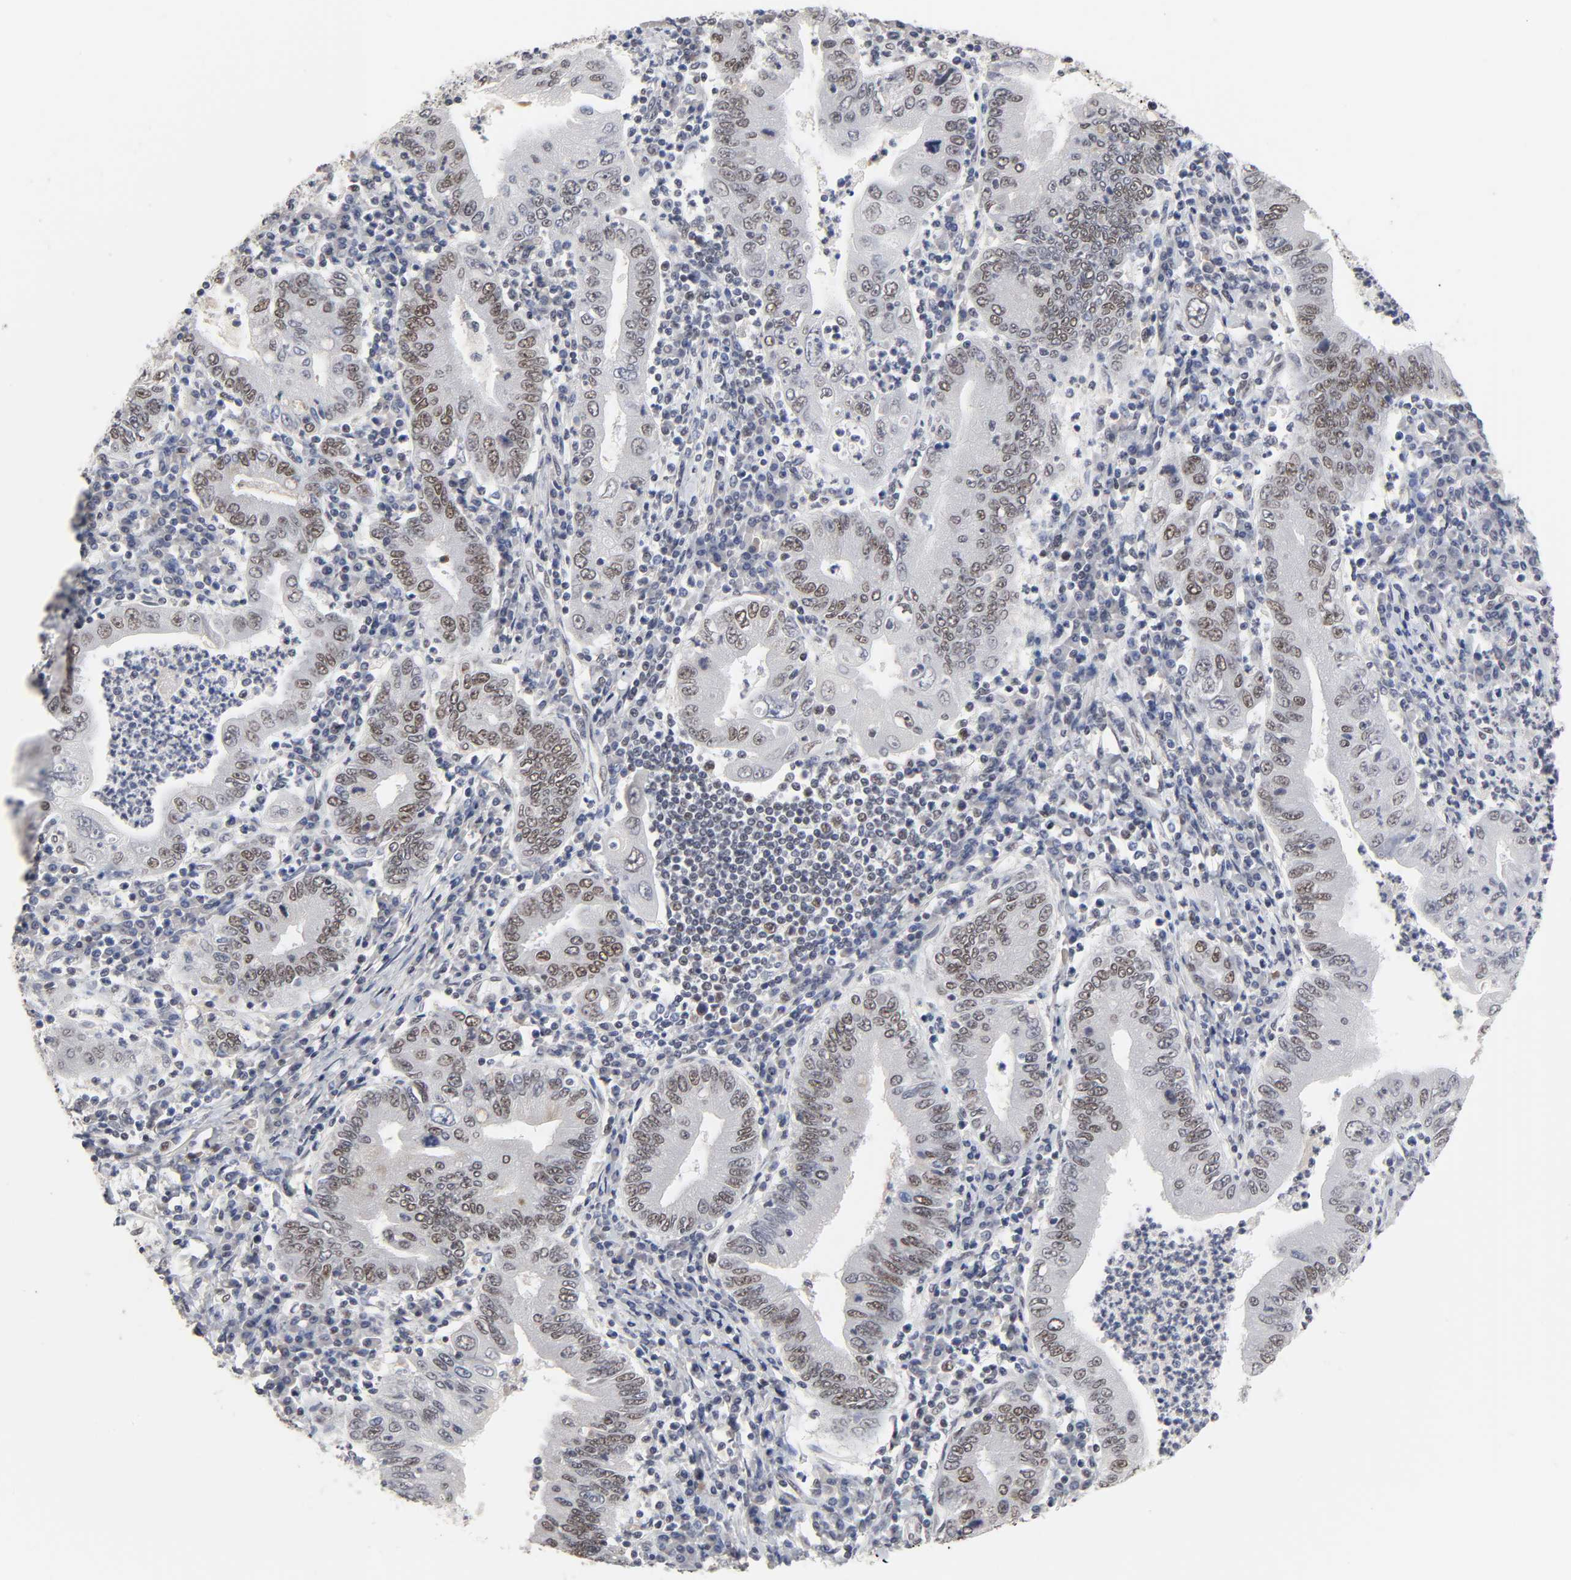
{"staining": {"intensity": "weak", "quantity": ">75%", "location": "nuclear"}, "tissue": "stomach cancer", "cell_type": "Tumor cells", "image_type": "cancer", "snomed": [{"axis": "morphology", "description": "Normal tissue, NOS"}, {"axis": "morphology", "description": "Adenocarcinoma, NOS"}, {"axis": "topography", "description": "Esophagus"}, {"axis": "topography", "description": "Stomach, upper"}, {"axis": "topography", "description": "Peripheral nerve tissue"}], "caption": "Protein staining displays weak nuclear positivity in about >75% of tumor cells in stomach cancer (adenocarcinoma).", "gene": "TRIM33", "patient": {"sex": "male", "age": 62}}